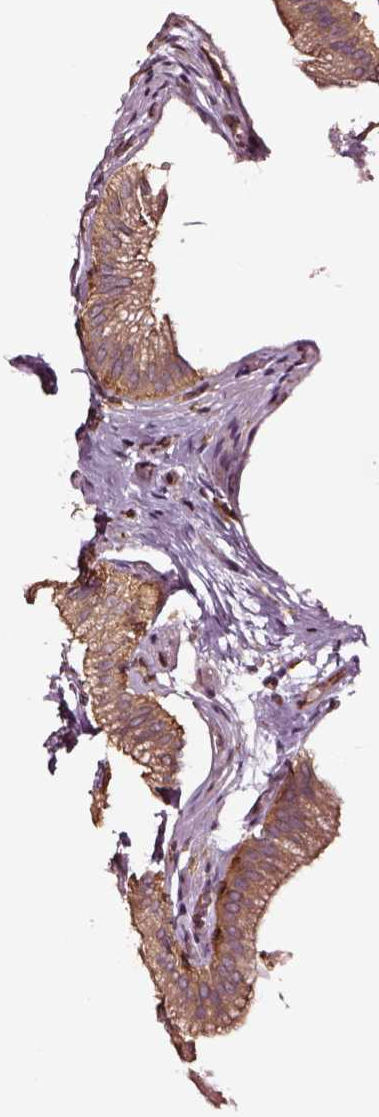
{"staining": {"intensity": "strong", "quantity": ">75%", "location": "cytoplasmic/membranous"}, "tissue": "gallbladder", "cell_type": "Glandular cells", "image_type": "normal", "snomed": [{"axis": "morphology", "description": "Normal tissue, NOS"}, {"axis": "topography", "description": "Gallbladder"}, {"axis": "topography", "description": "Peripheral nerve tissue"}], "caption": "This micrograph exhibits immunohistochemistry (IHC) staining of normal gallbladder, with high strong cytoplasmic/membranous expression in approximately >75% of glandular cells.", "gene": "RASSF5", "patient": {"sex": "male", "age": 17}}